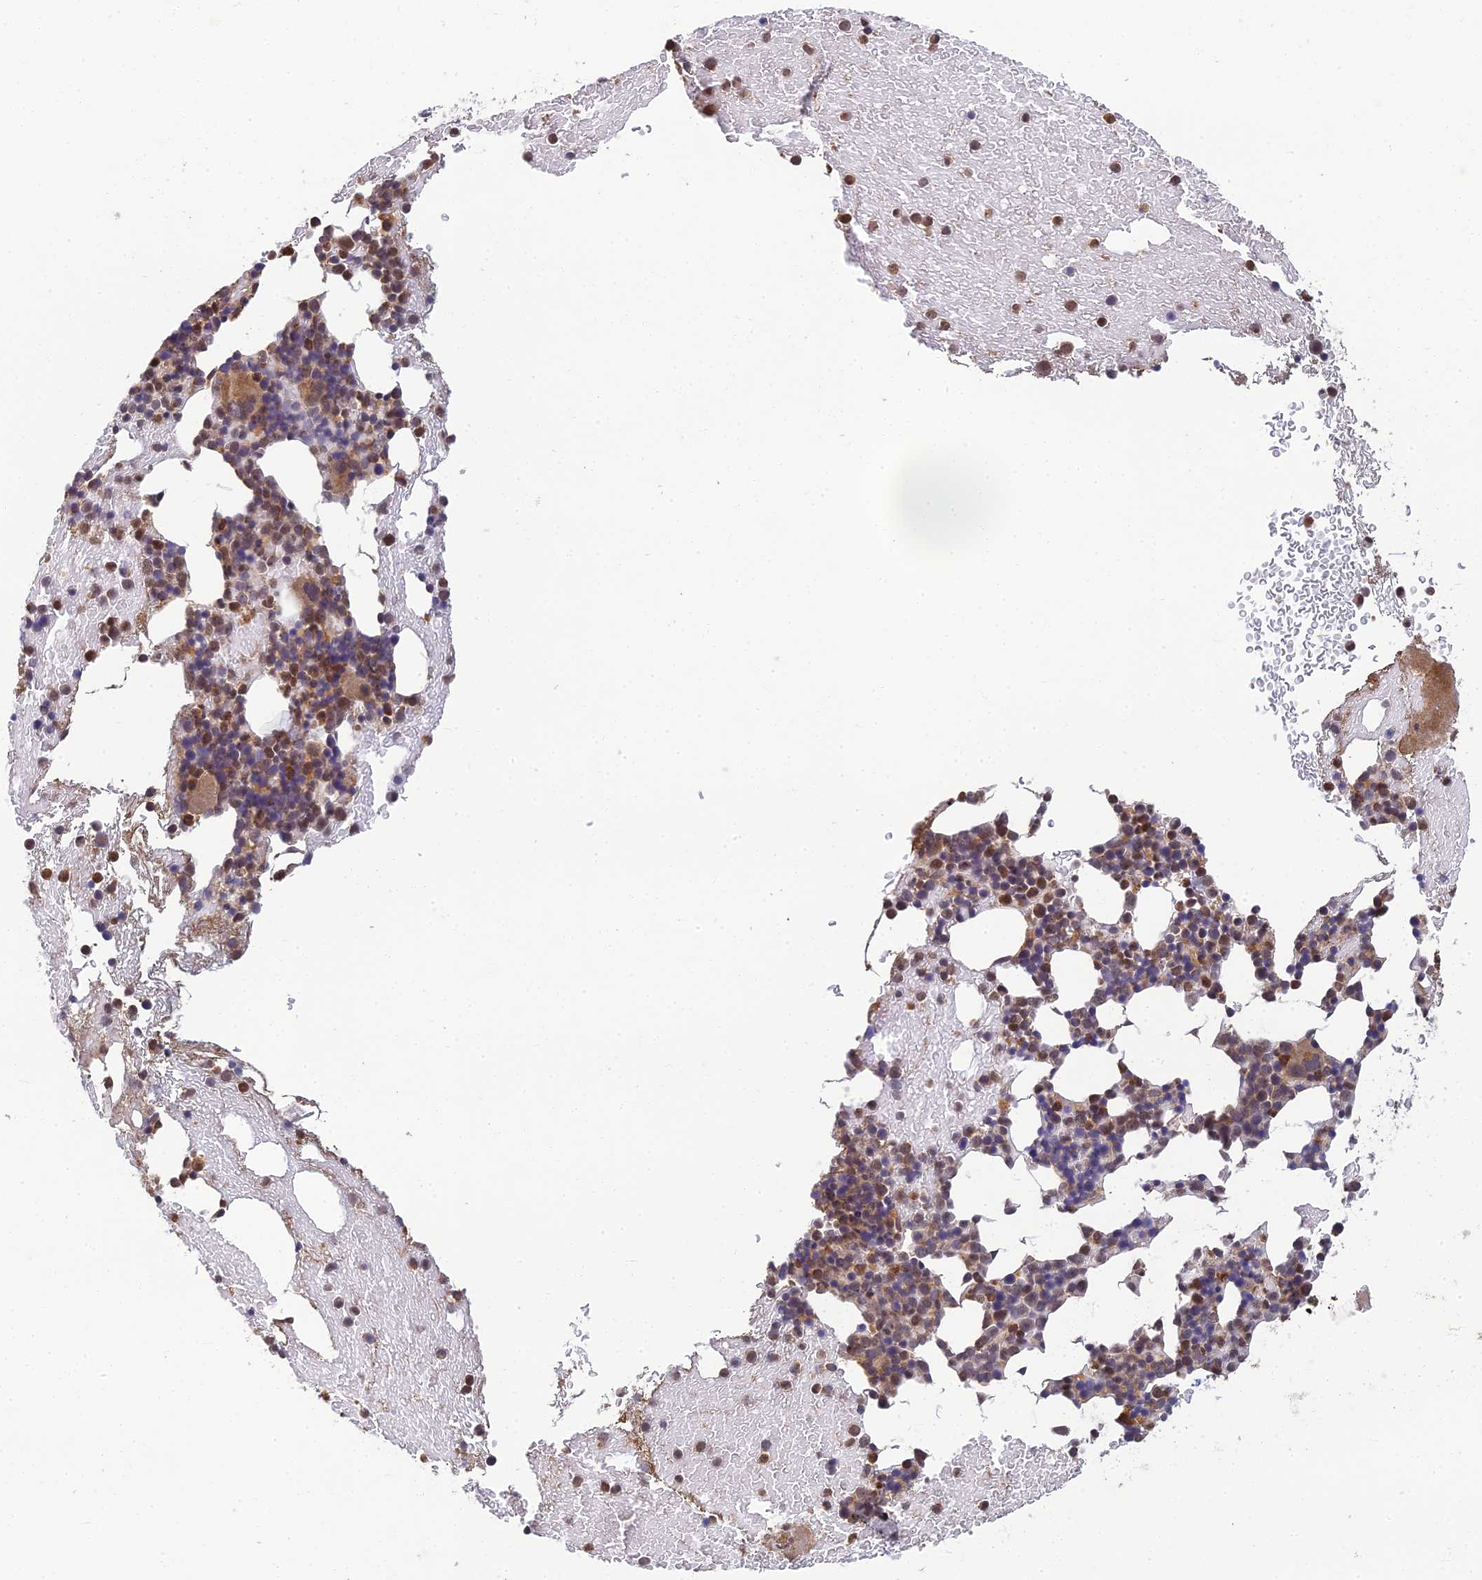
{"staining": {"intensity": "moderate", "quantity": ">75%", "location": "cytoplasmic/membranous"}, "tissue": "bone marrow", "cell_type": "Hematopoietic cells", "image_type": "normal", "snomed": [{"axis": "morphology", "description": "Normal tissue, NOS"}, {"axis": "topography", "description": "Bone marrow"}], "caption": "Immunohistochemistry micrograph of benign human bone marrow stained for a protein (brown), which demonstrates medium levels of moderate cytoplasmic/membranous expression in about >75% of hematopoietic cells.", "gene": "RGL3", "patient": {"sex": "male", "age": 57}}